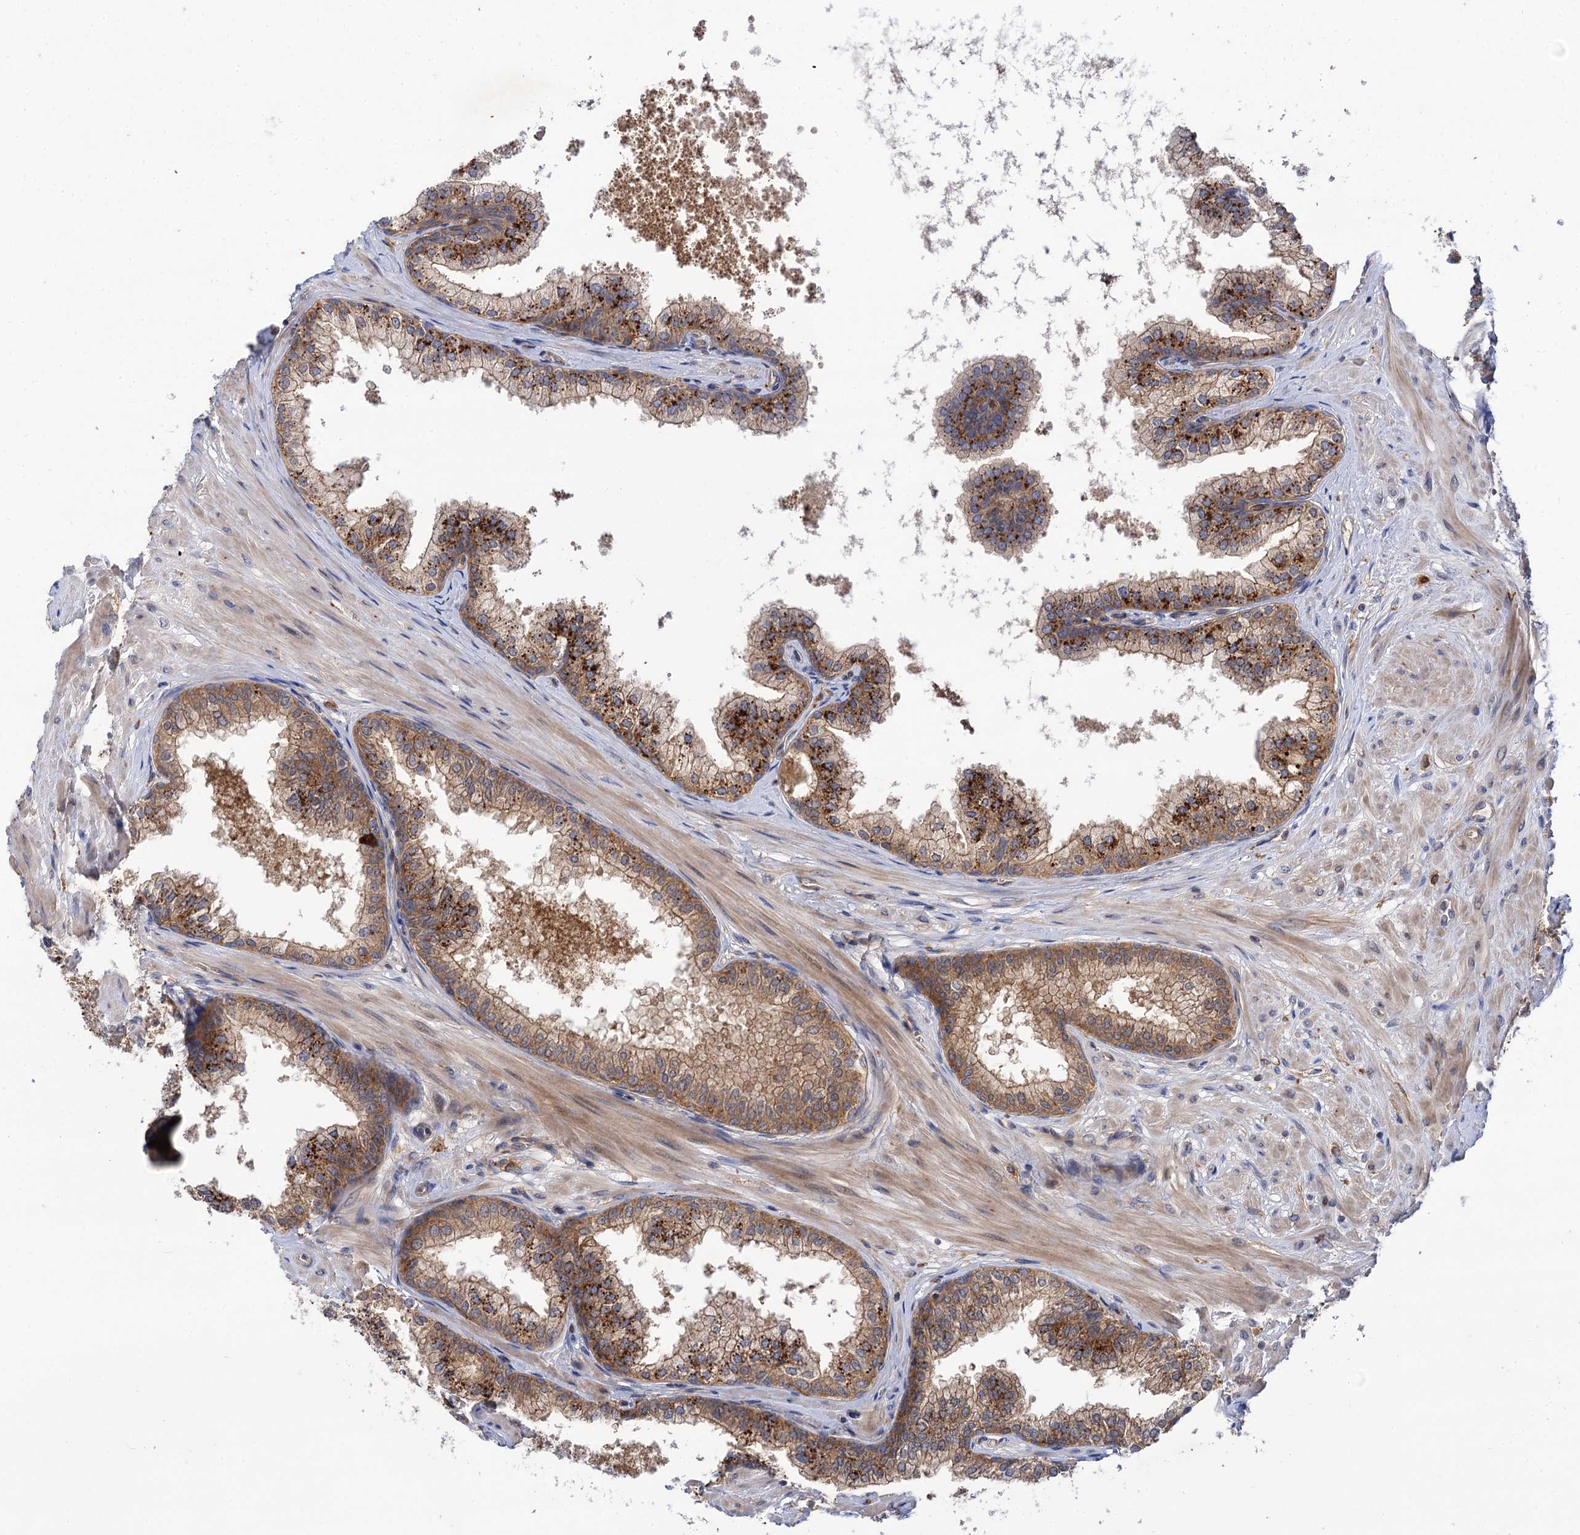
{"staining": {"intensity": "strong", "quantity": ">75%", "location": "cytoplasmic/membranous"}, "tissue": "prostate", "cell_type": "Glandular cells", "image_type": "normal", "snomed": [{"axis": "morphology", "description": "Normal tissue, NOS"}, {"axis": "topography", "description": "Prostate"}], "caption": "Strong cytoplasmic/membranous positivity is present in approximately >75% of glandular cells in normal prostate. The staining was performed using DAB to visualize the protein expression in brown, while the nuclei were stained in blue with hematoxylin (Magnification: 20x).", "gene": "PATL1", "patient": {"sex": "male", "age": 60}}